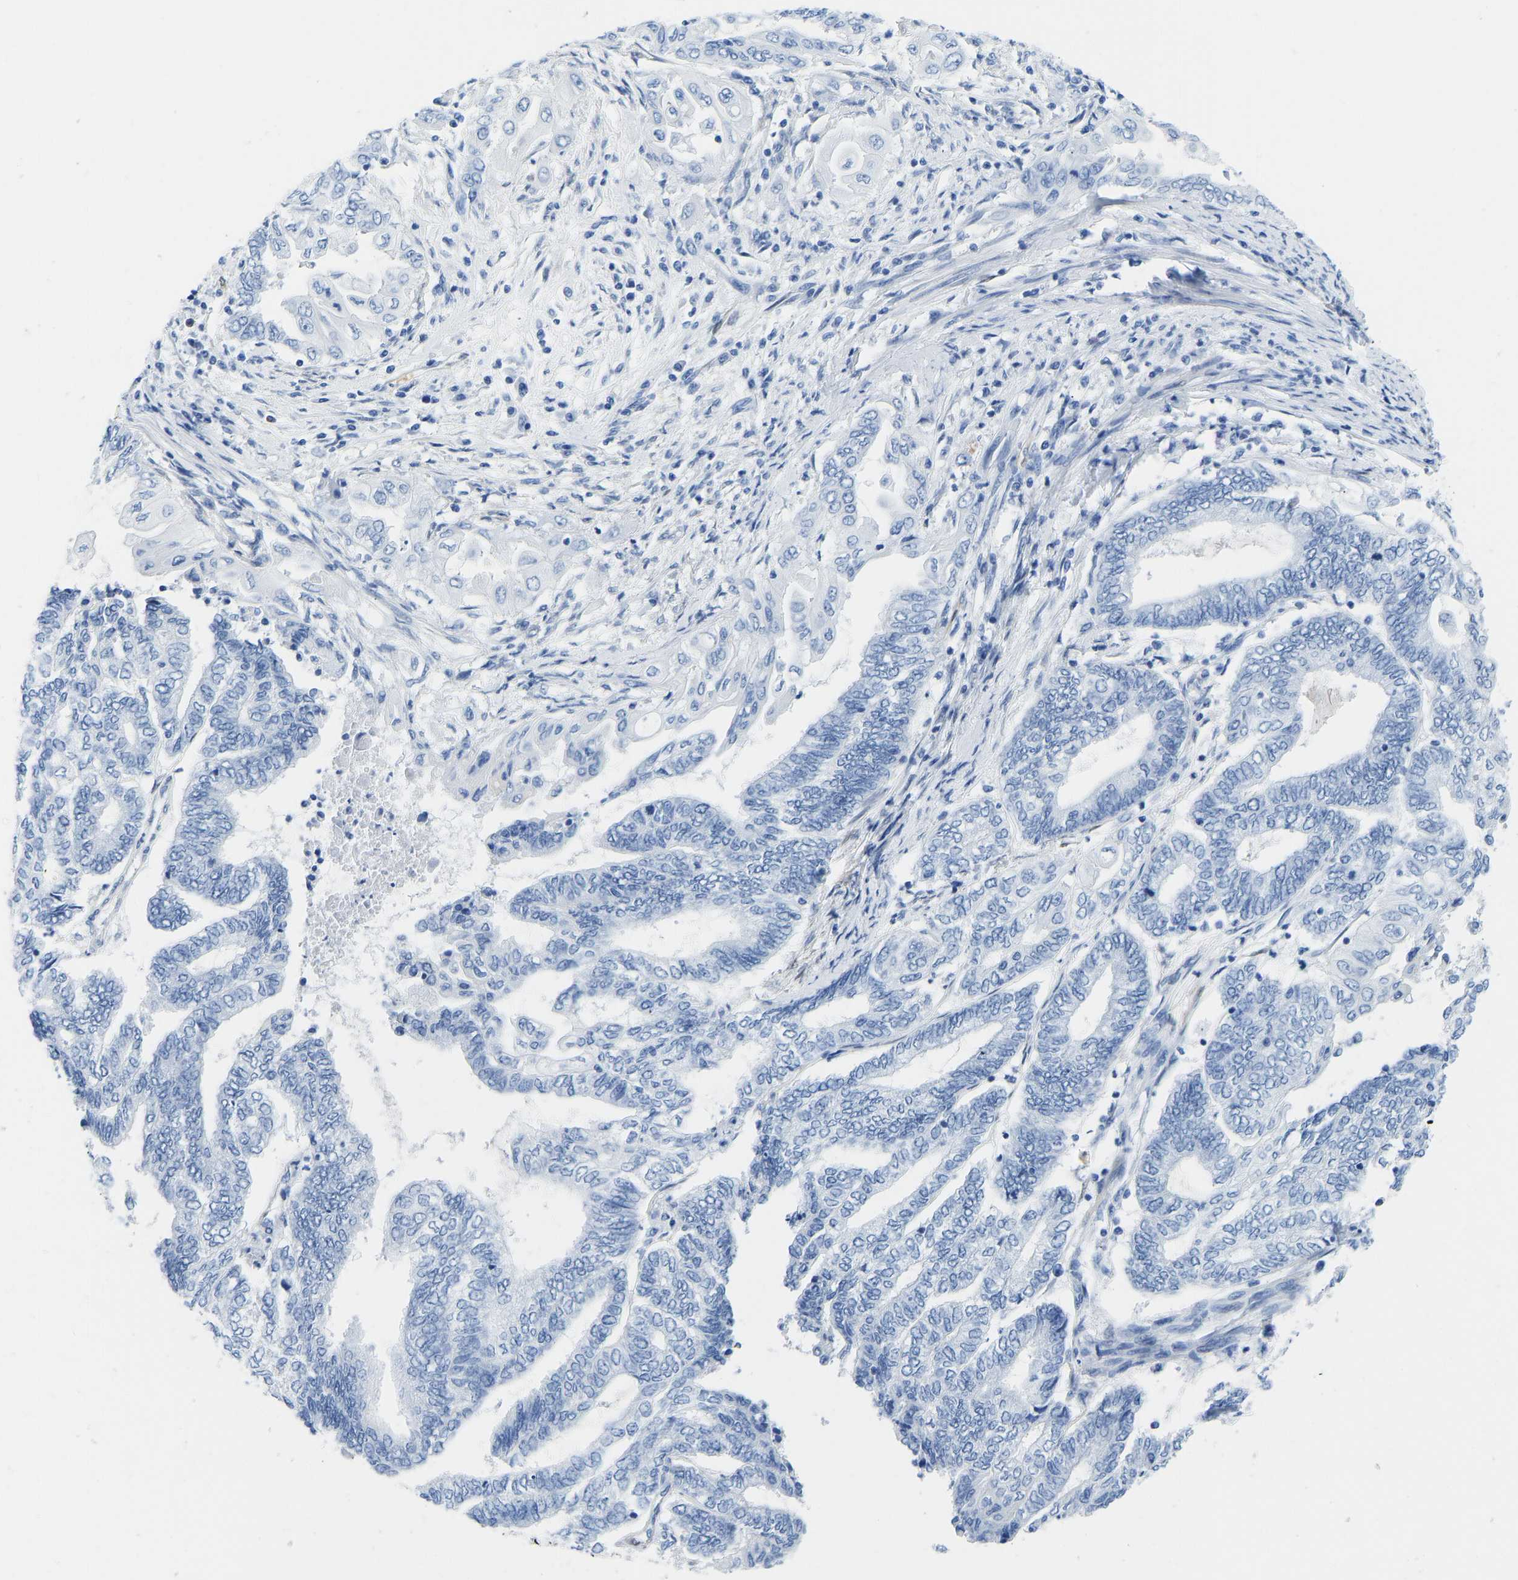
{"staining": {"intensity": "negative", "quantity": "none", "location": "none"}, "tissue": "endometrial cancer", "cell_type": "Tumor cells", "image_type": "cancer", "snomed": [{"axis": "morphology", "description": "Adenocarcinoma, NOS"}, {"axis": "topography", "description": "Uterus"}, {"axis": "topography", "description": "Endometrium"}], "caption": "An immunohistochemistry (IHC) photomicrograph of endometrial cancer is shown. There is no staining in tumor cells of endometrial cancer.", "gene": "NKAIN3", "patient": {"sex": "female", "age": 70}}